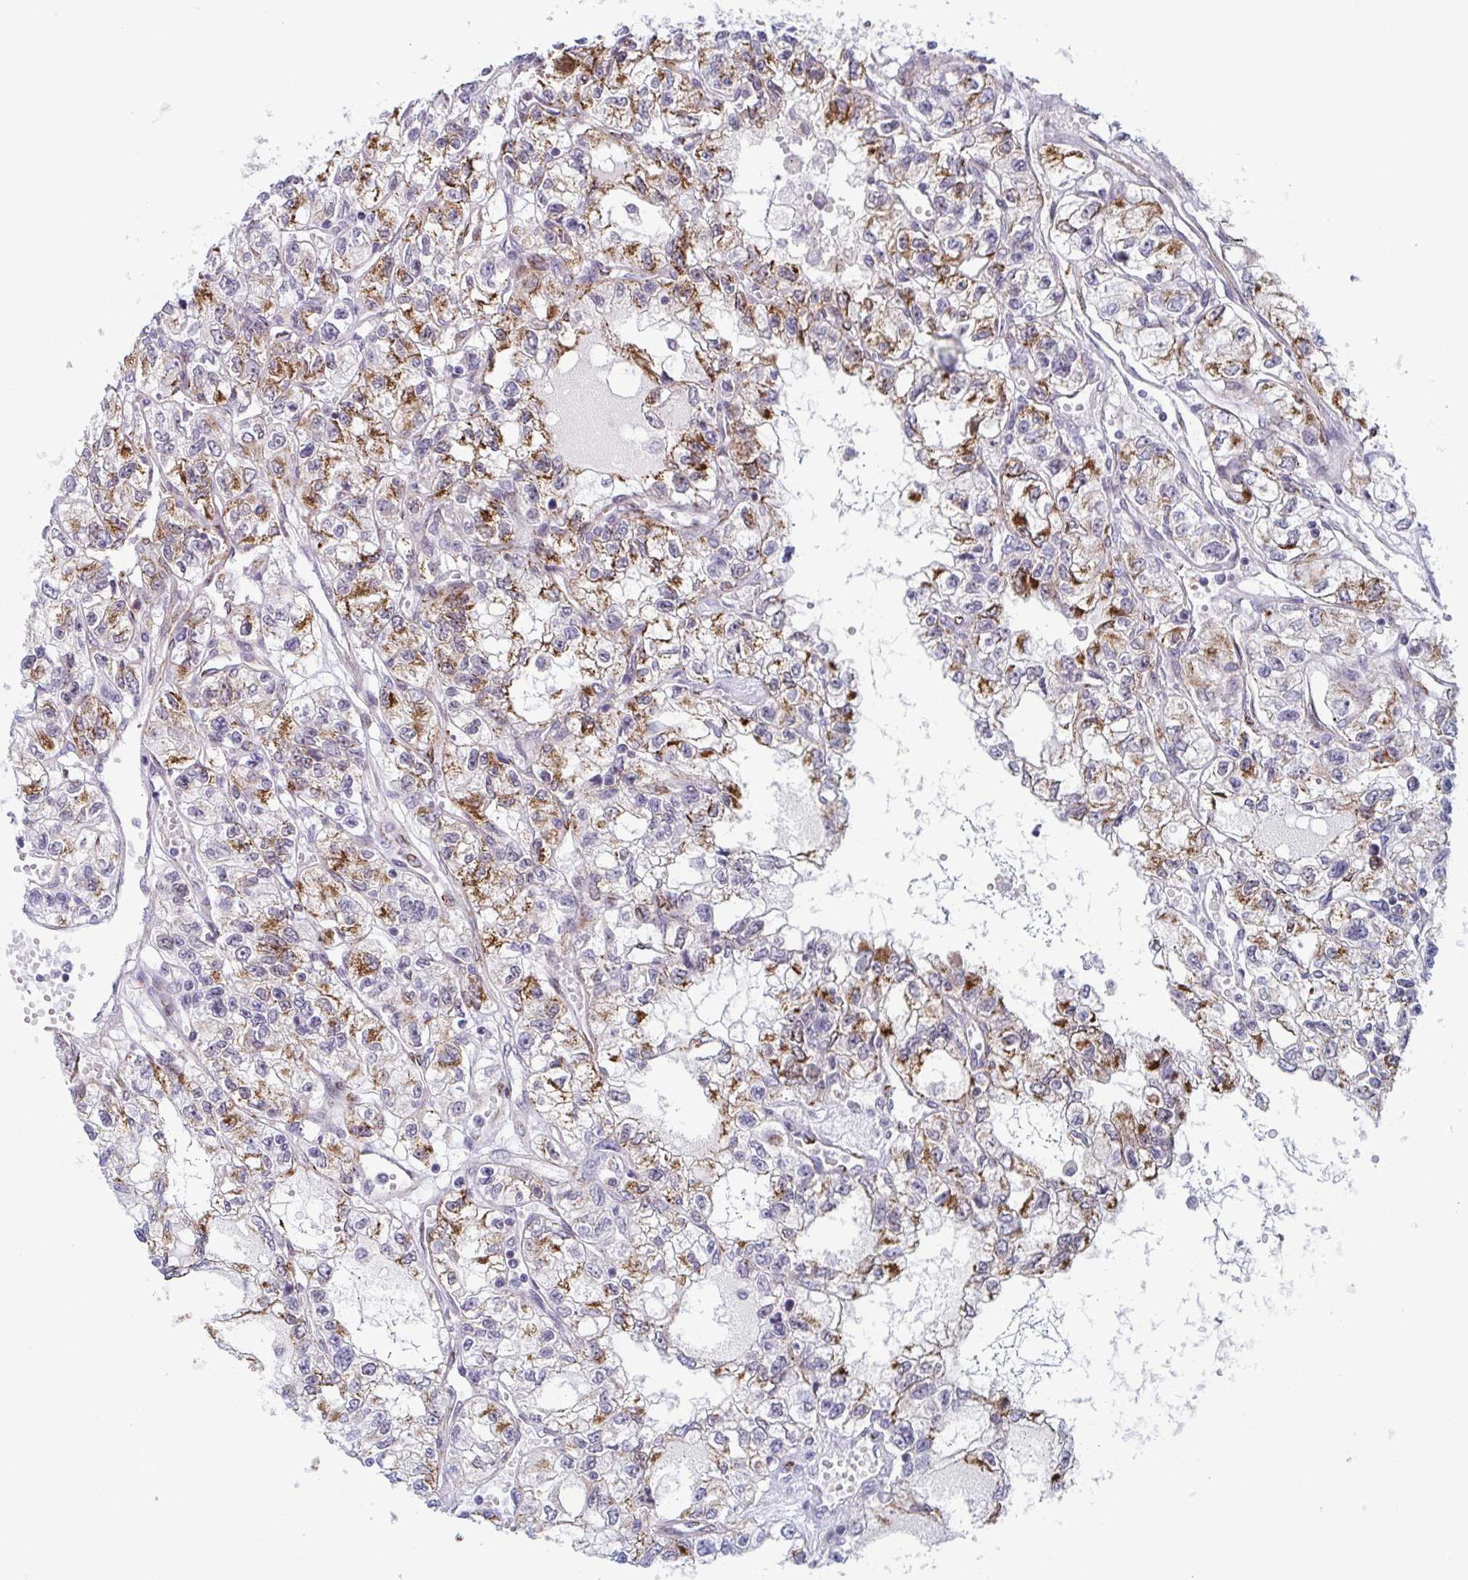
{"staining": {"intensity": "moderate", "quantity": "25%-75%", "location": "cytoplasmic/membranous"}, "tissue": "renal cancer", "cell_type": "Tumor cells", "image_type": "cancer", "snomed": [{"axis": "morphology", "description": "Adenocarcinoma, NOS"}, {"axis": "topography", "description": "Kidney"}], "caption": "Human adenocarcinoma (renal) stained with a brown dye reveals moderate cytoplasmic/membranous positive staining in about 25%-75% of tumor cells.", "gene": "ZFP64", "patient": {"sex": "female", "age": 59}}